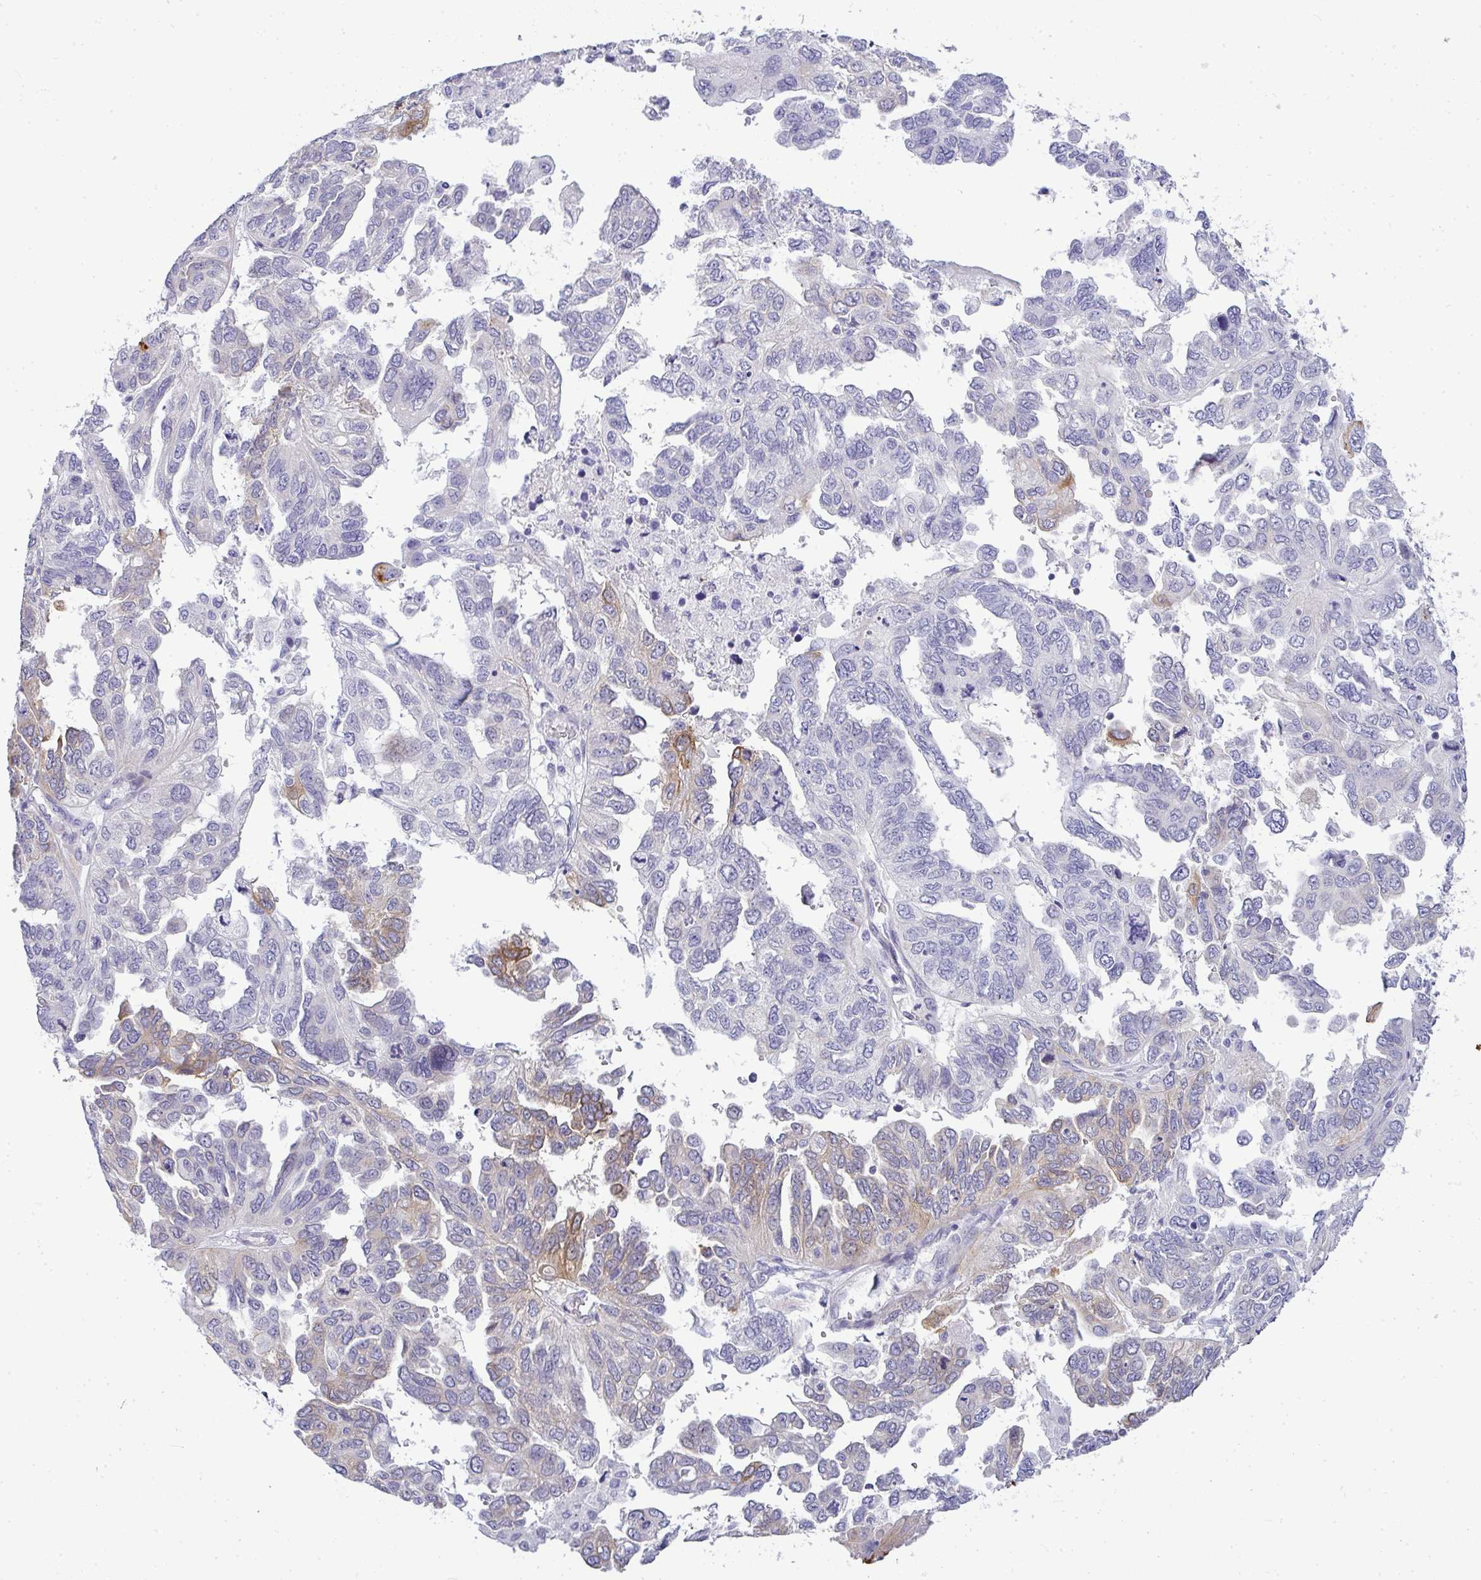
{"staining": {"intensity": "moderate", "quantity": "<25%", "location": "cytoplasmic/membranous"}, "tissue": "ovarian cancer", "cell_type": "Tumor cells", "image_type": "cancer", "snomed": [{"axis": "morphology", "description": "Cystadenocarcinoma, serous, NOS"}, {"axis": "topography", "description": "Ovary"}], "caption": "DAB (3,3'-diaminobenzidine) immunohistochemical staining of human ovarian serous cystadenocarcinoma shows moderate cytoplasmic/membranous protein positivity in approximately <25% of tumor cells.", "gene": "LIPE", "patient": {"sex": "female", "age": 53}}